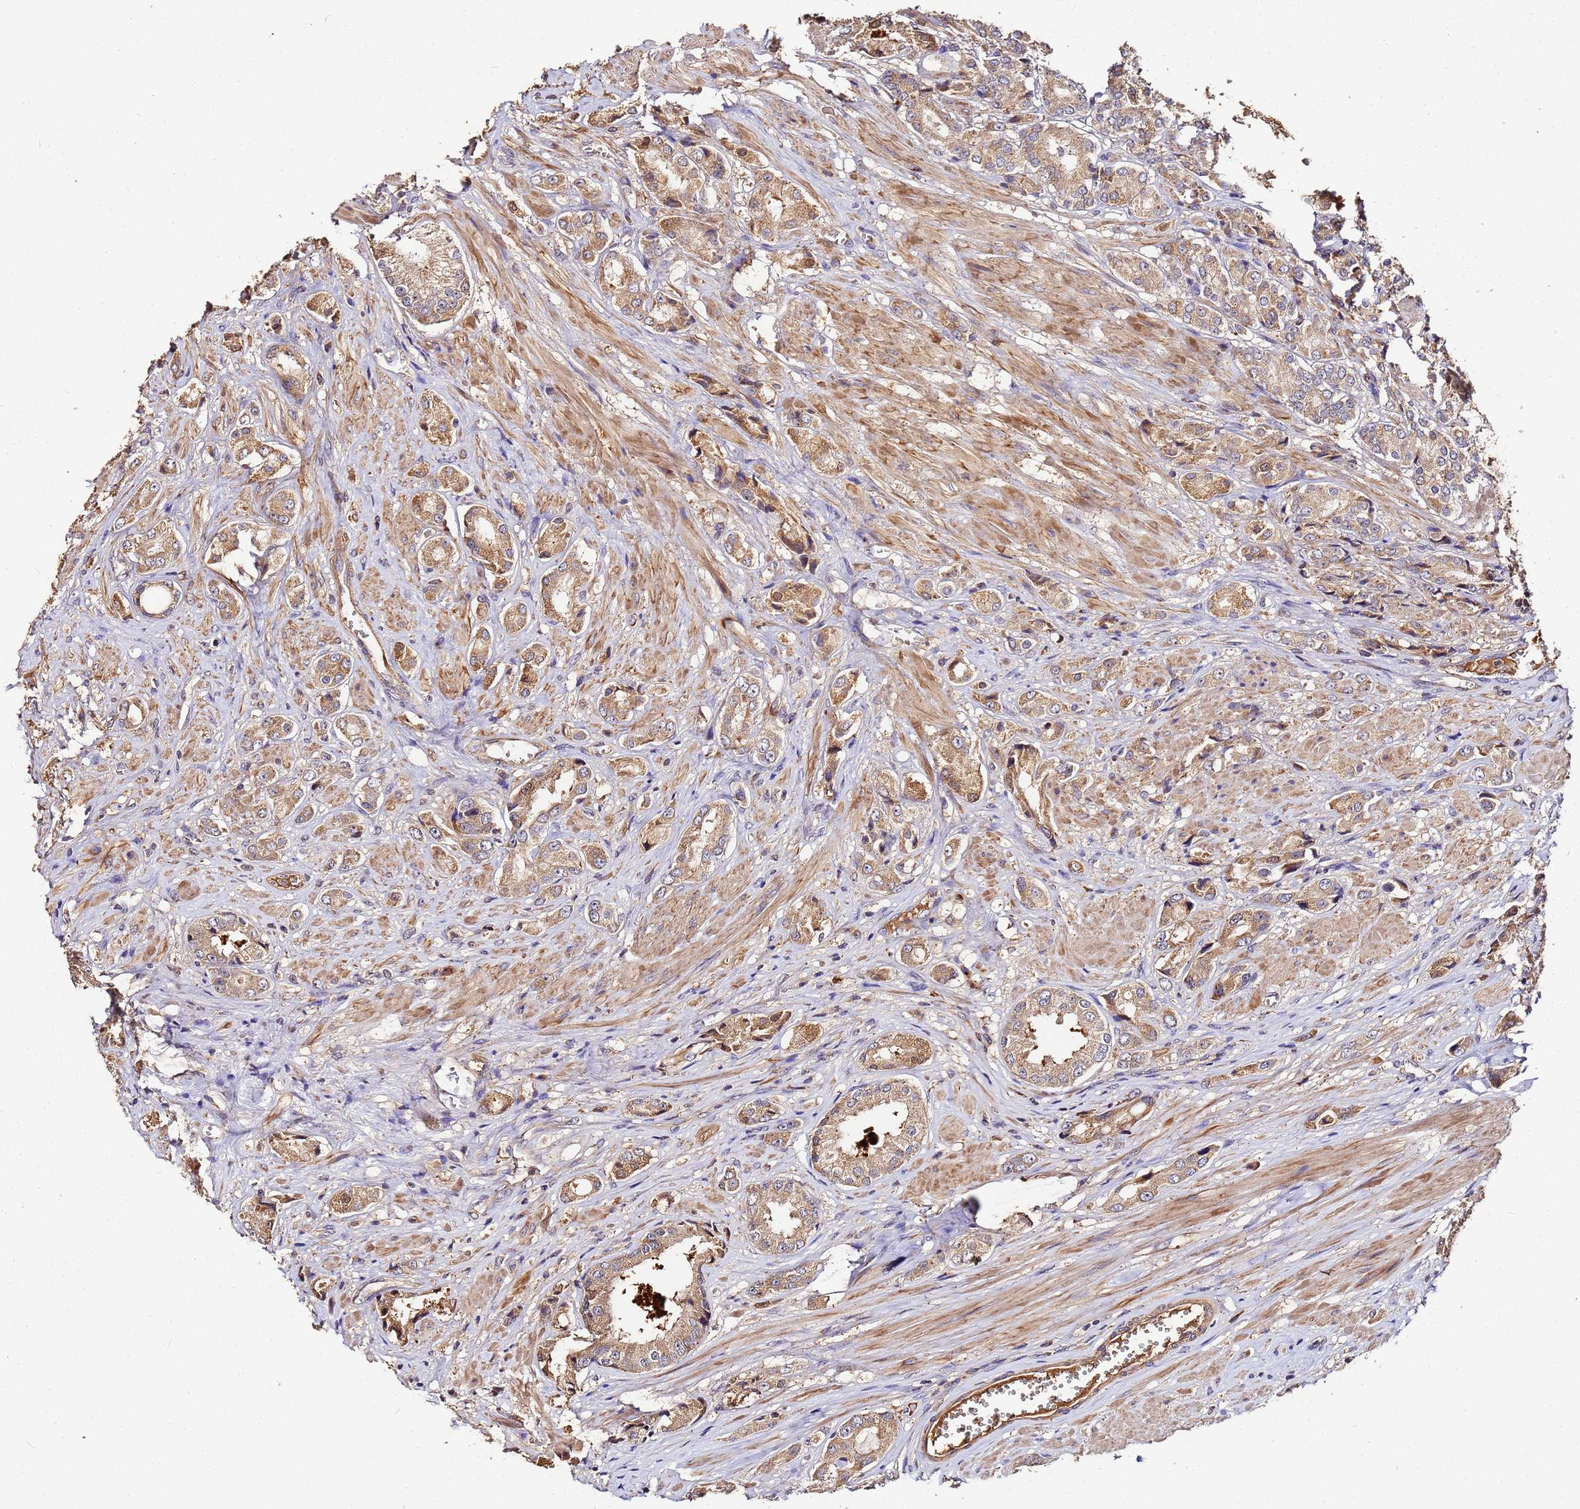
{"staining": {"intensity": "weak", "quantity": ">75%", "location": "cytoplasmic/membranous"}, "tissue": "prostate cancer", "cell_type": "Tumor cells", "image_type": "cancer", "snomed": [{"axis": "morphology", "description": "Adenocarcinoma, High grade"}, {"axis": "topography", "description": "Prostate and seminal vesicle, NOS"}], "caption": "About >75% of tumor cells in human prostate adenocarcinoma (high-grade) show weak cytoplasmic/membranous protein expression as visualized by brown immunohistochemical staining.", "gene": "MTERF1", "patient": {"sex": "male", "age": 64}}